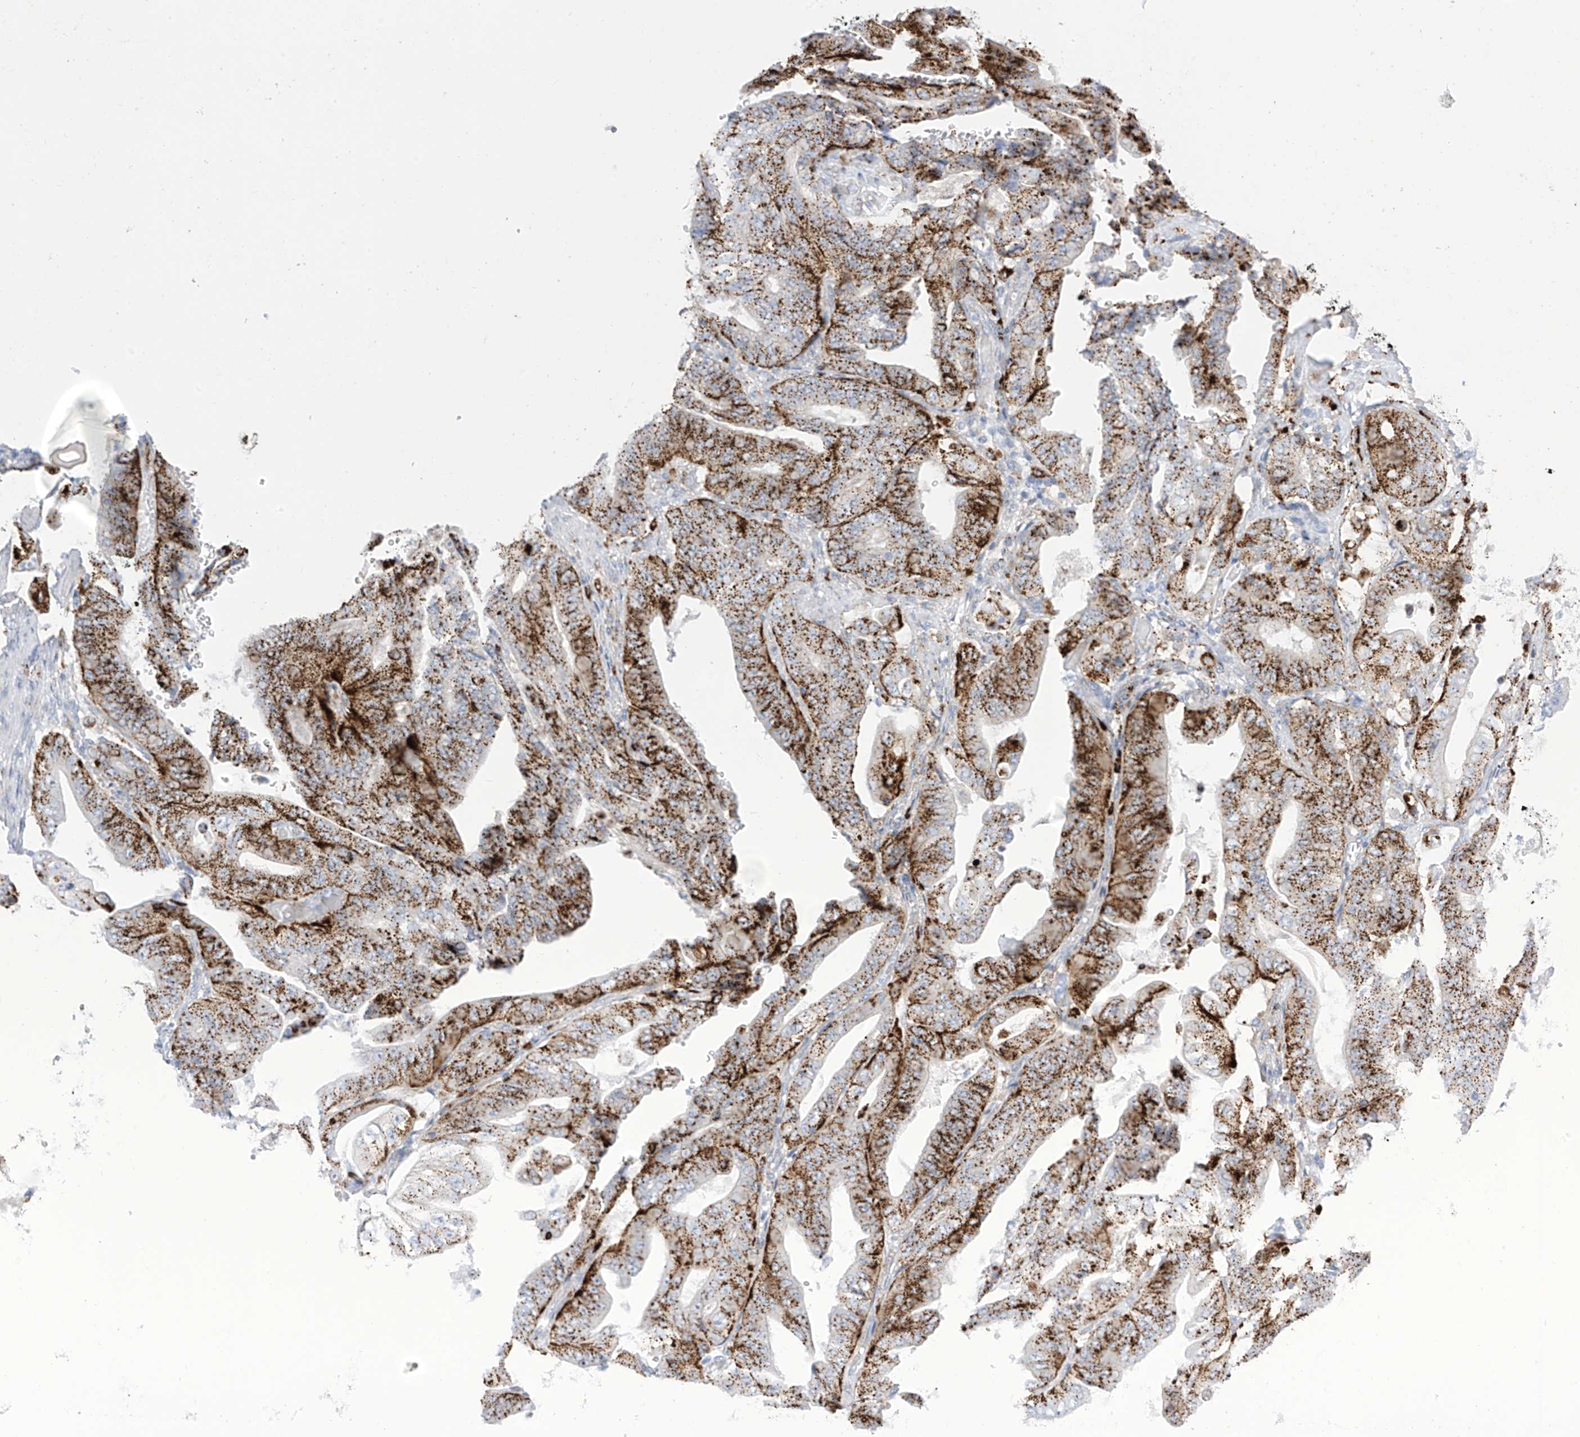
{"staining": {"intensity": "strong", "quantity": ">75%", "location": "cytoplasmic/membranous"}, "tissue": "stomach cancer", "cell_type": "Tumor cells", "image_type": "cancer", "snomed": [{"axis": "morphology", "description": "Adenocarcinoma, NOS"}, {"axis": "topography", "description": "Stomach"}], "caption": "Immunohistochemistry (IHC) (DAB) staining of human adenocarcinoma (stomach) exhibits strong cytoplasmic/membranous protein staining in approximately >75% of tumor cells. The protein of interest is stained brown, and the nuclei are stained in blue (DAB (3,3'-diaminobenzidine) IHC with brightfield microscopy, high magnification).", "gene": "PSPH", "patient": {"sex": "female", "age": 73}}